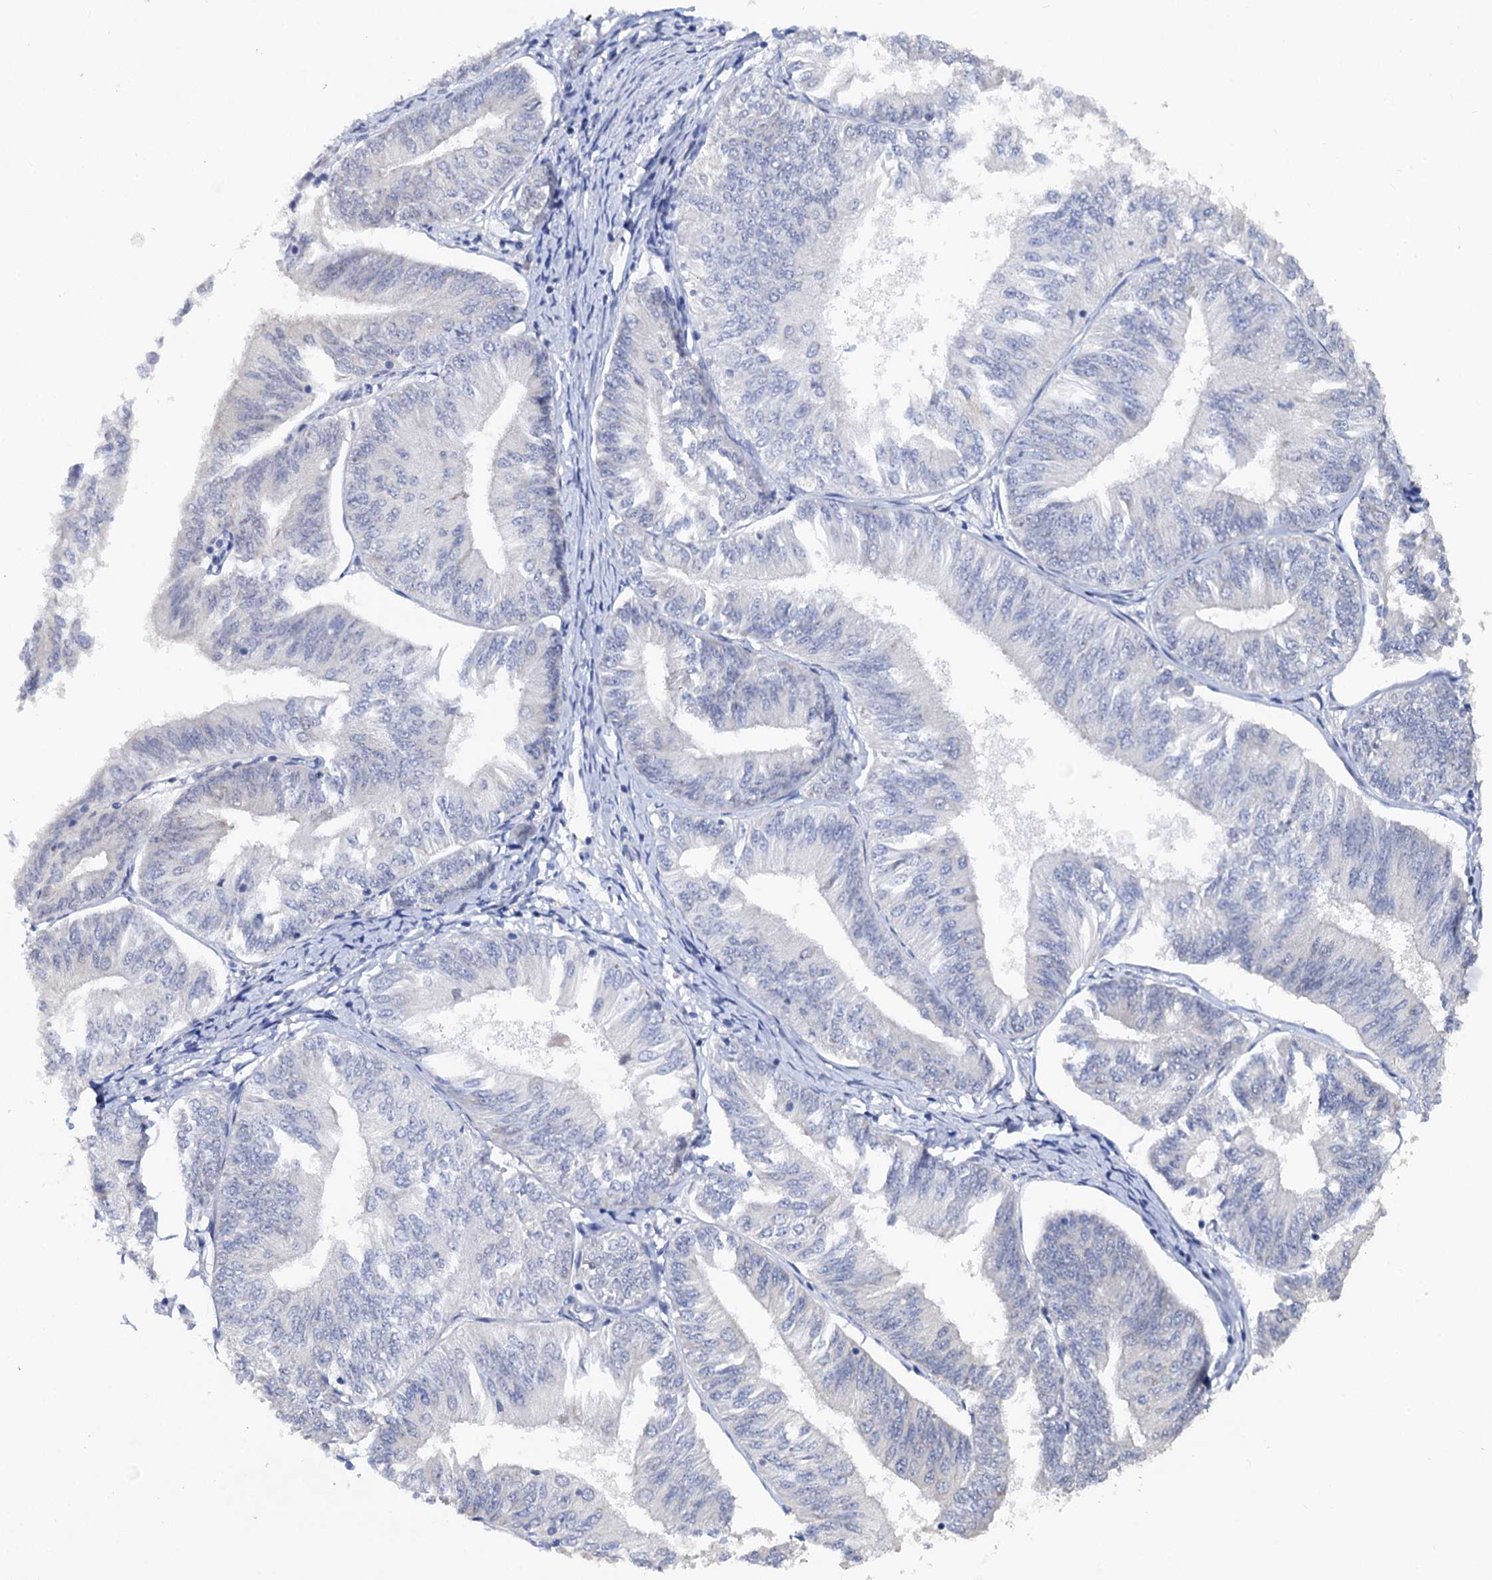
{"staining": {"intensity": "negative", "quantity": "none", "location": "none"}, "tissue": "endometrial cancer", "cell_type": "Tumor cells", "image_type": "cancer", "snomed": [{"axis": "morphology", "description": "Adenocarcinoma, NOS"}, {"axis": "topography", "description": "Endometrium"}], "caption": "The immunohistochemistry photomicrograph has no significant expression in tumor cells of adenocarcinoma (endometrial) tissue.", "gene": "CAPRIN2", "patient": {"sex": "female", "age": 58}}